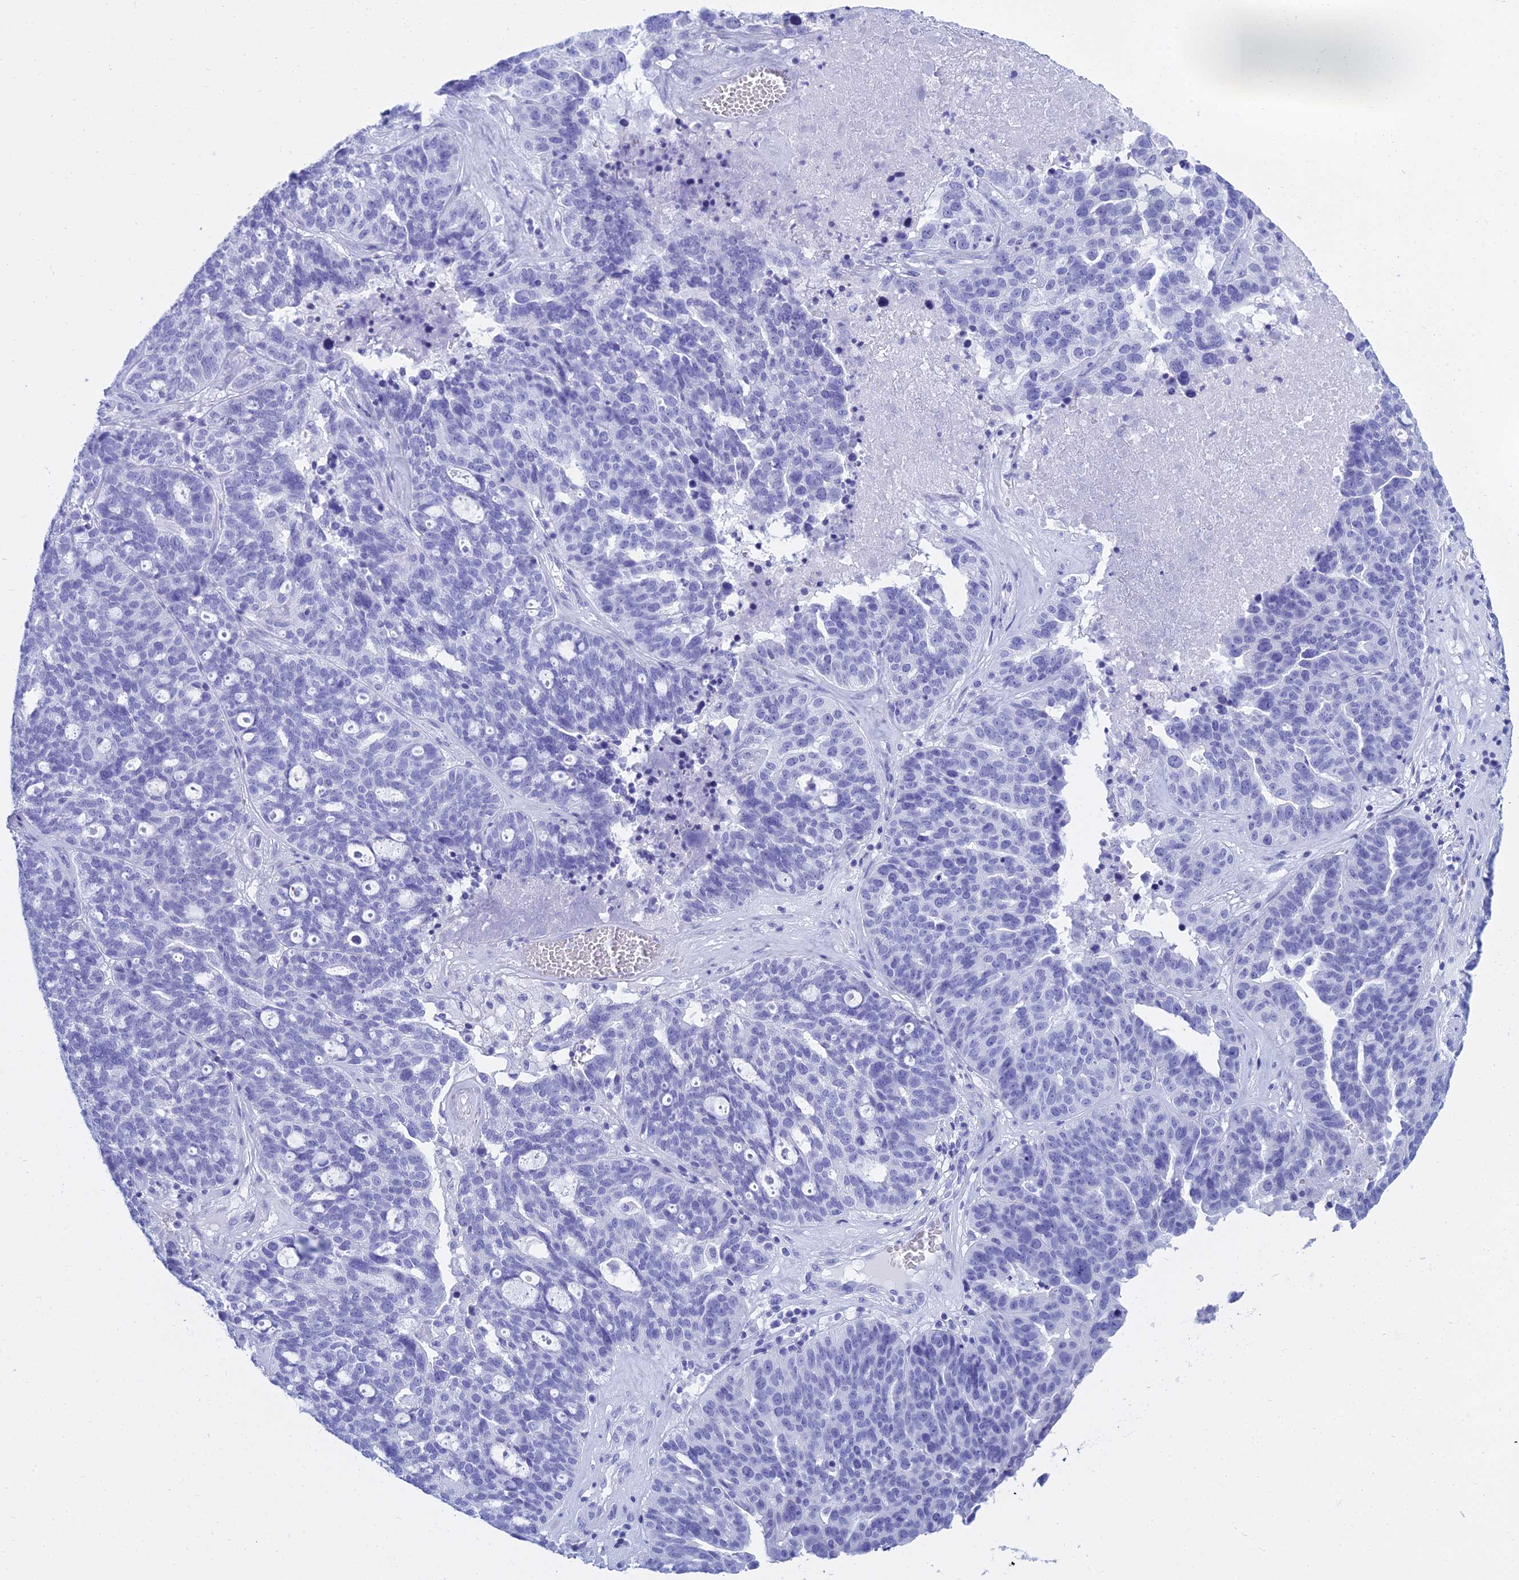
{"staining": {"intensity": "negative", "quantity": "none", "location": "none"}, "tissue": "ovarian cancer", "cell_type": "Tumor cells", "image_type": "cancer", "snomed": [{"axis": "morphology", "description": "Cystadenocarcinoma, serous, NOS"}, {"axis": "topography", "description": "Ovary"}], "caption": "Immunohistochemistry (IHC) photomicrograph of neoplastic tissue: human ovarian cancer stained with DAB shows no significant protein positivity in tumor cells.", "gene": "PATE4", "patient": {"sex": "female", "age": 59}}